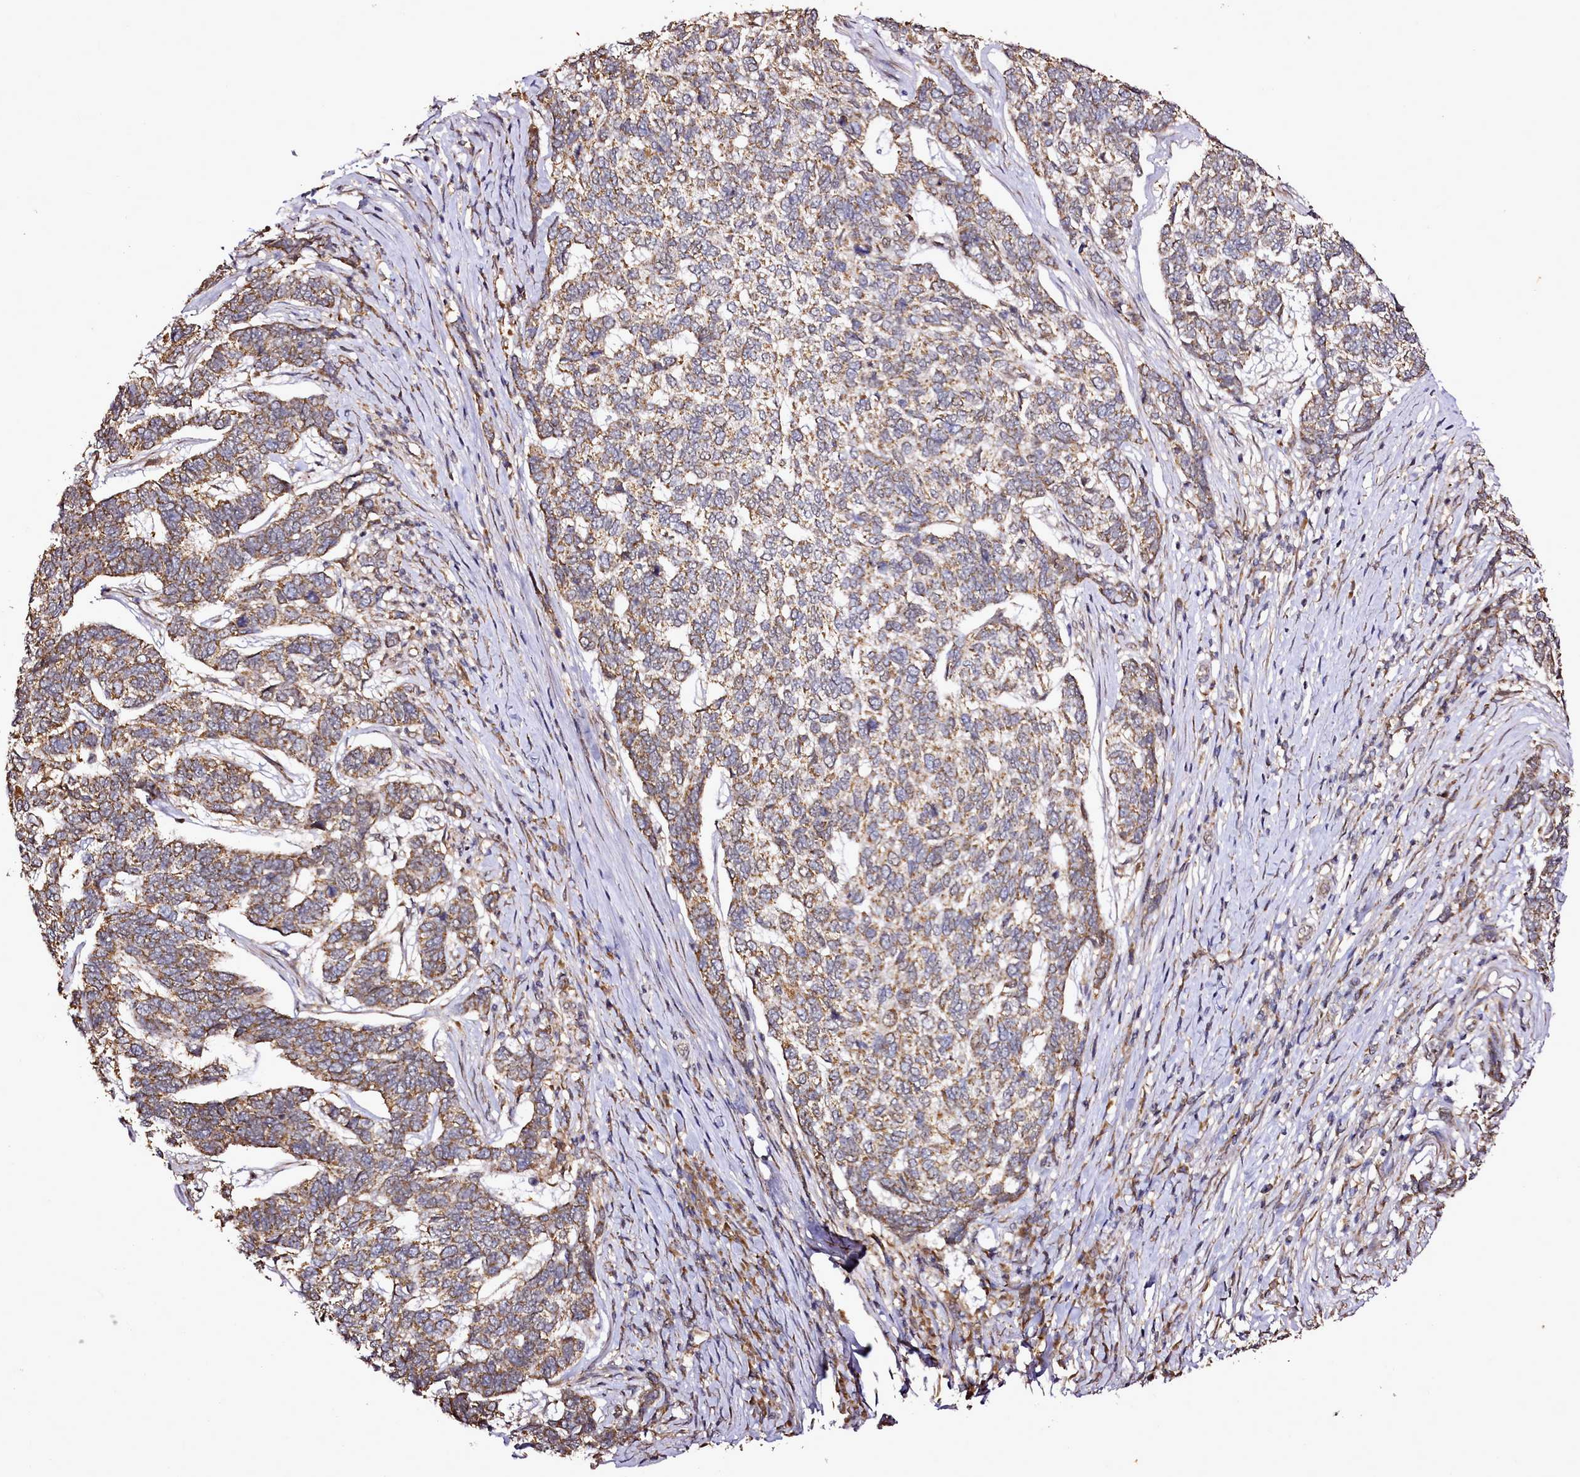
{"staining": {"intensity": "moderate", "quantity": ">75%", "location": "cytoplasmic/membranous"}, "tissue": "skin cancer", "cell_type": "Tumor cells", "image_type": "cancer", "snomed": [{"axis": "morphology", "description": "Basal cell carcinoma"}, {"axis": "topography", "description": "Skin"}], "caption": "Approximately >75% of tumor cells in human skin cancer reveal moderate cytoplasmic/membranous protein staining as visualized by brown immunohistochemical staining.", "gene": "EDIL3", "patient": {"sex": "female", "age": 65}}